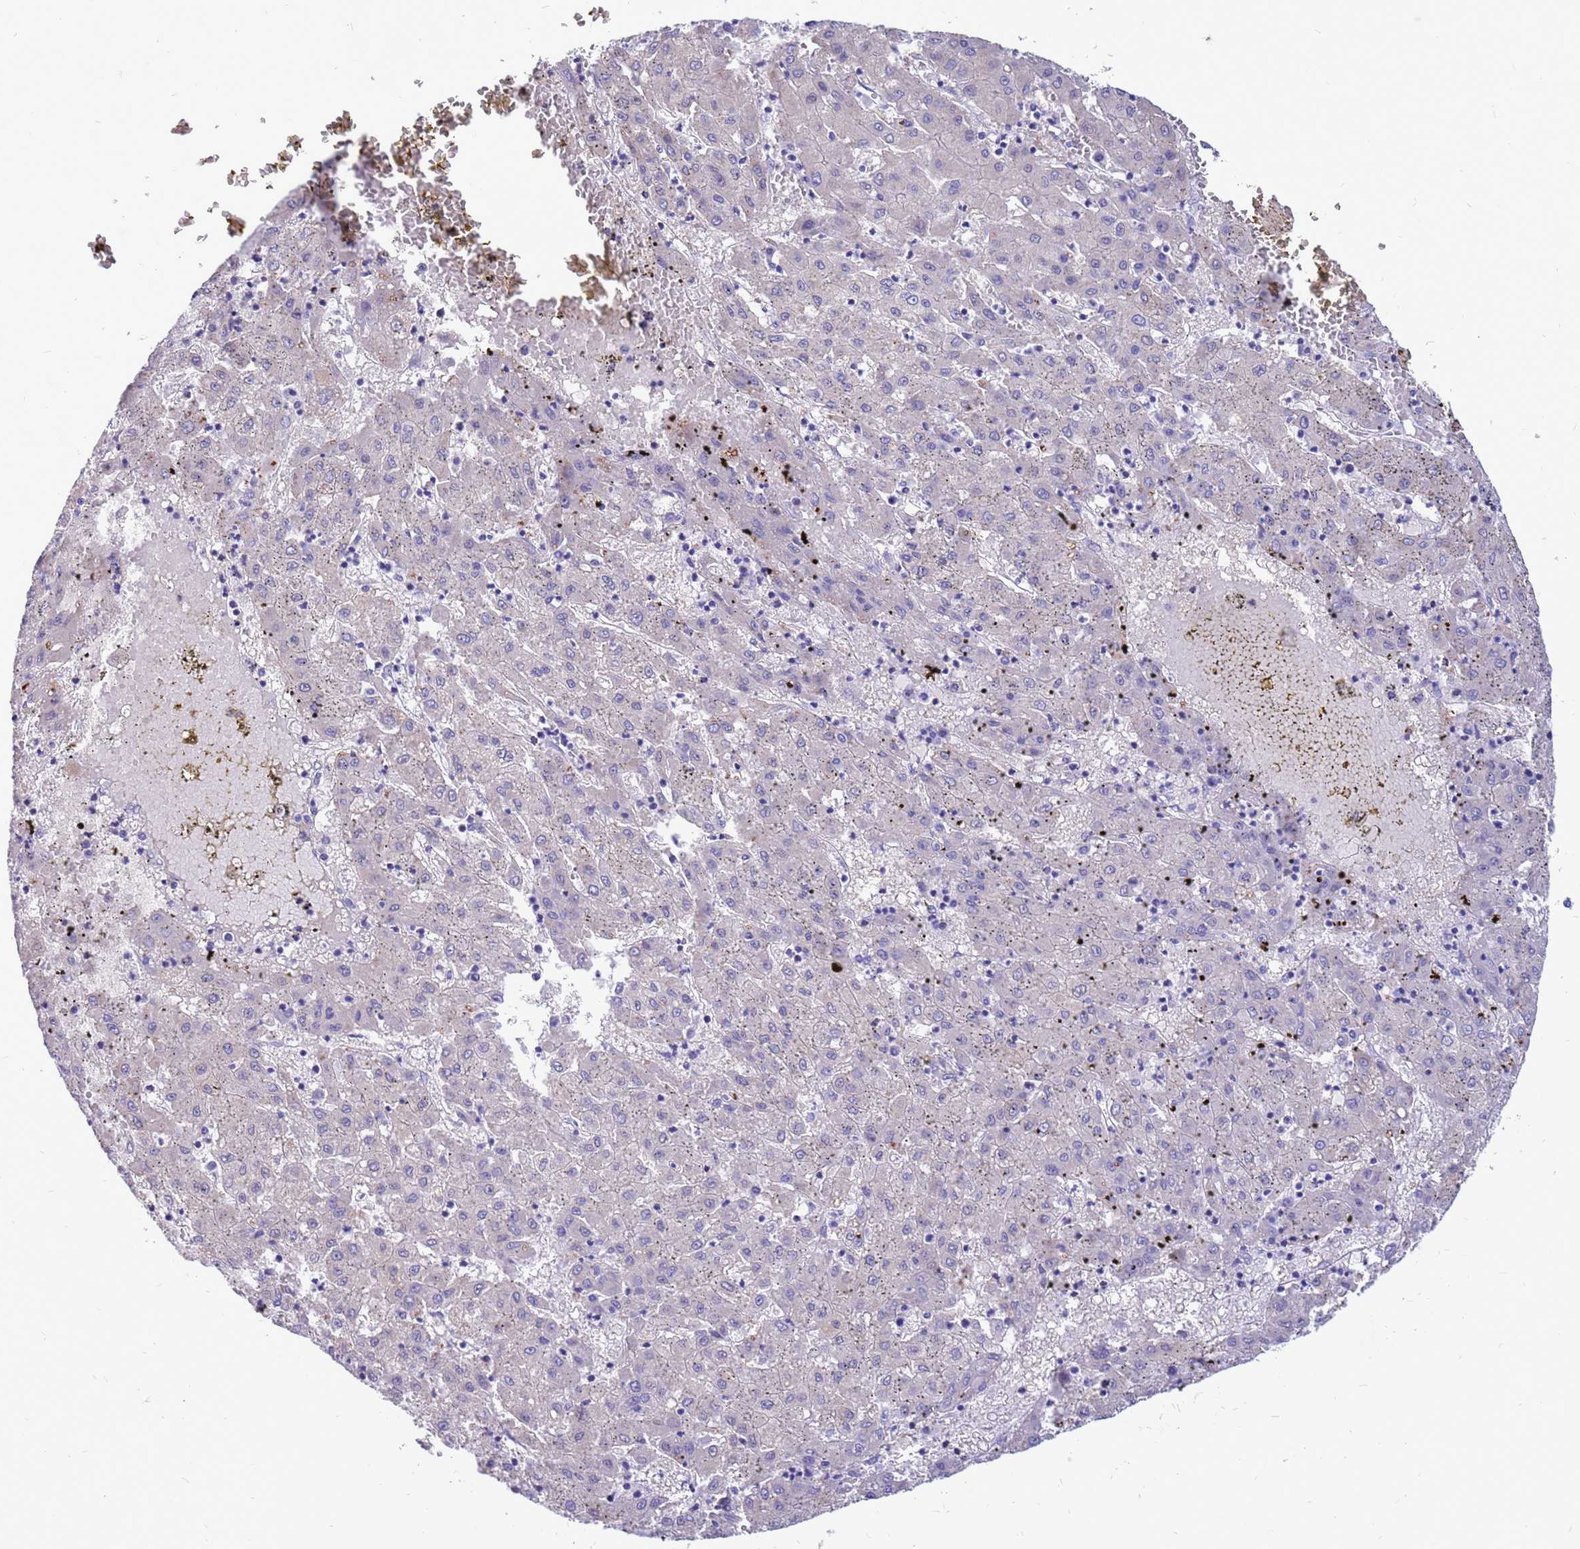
{"staining": {"intensity": "negative", "quantity": "none", "location": "none"}, "tissue": "liver cancer", "cell_type": "Tumor cells", "image_type": "cancer", "snomed": [{"axis": "morphology", "description": "Carcinoma, Hepatocellular, NOS"}, {"axis": "topography", "description": "Liver"}], "caption": "The photomicrograph reveals no staining of tumor cells in liver cancer (hepatocellular carcinoma).", "gene": "PDE10A", "patient": {"sex": "male", "age": 72}}